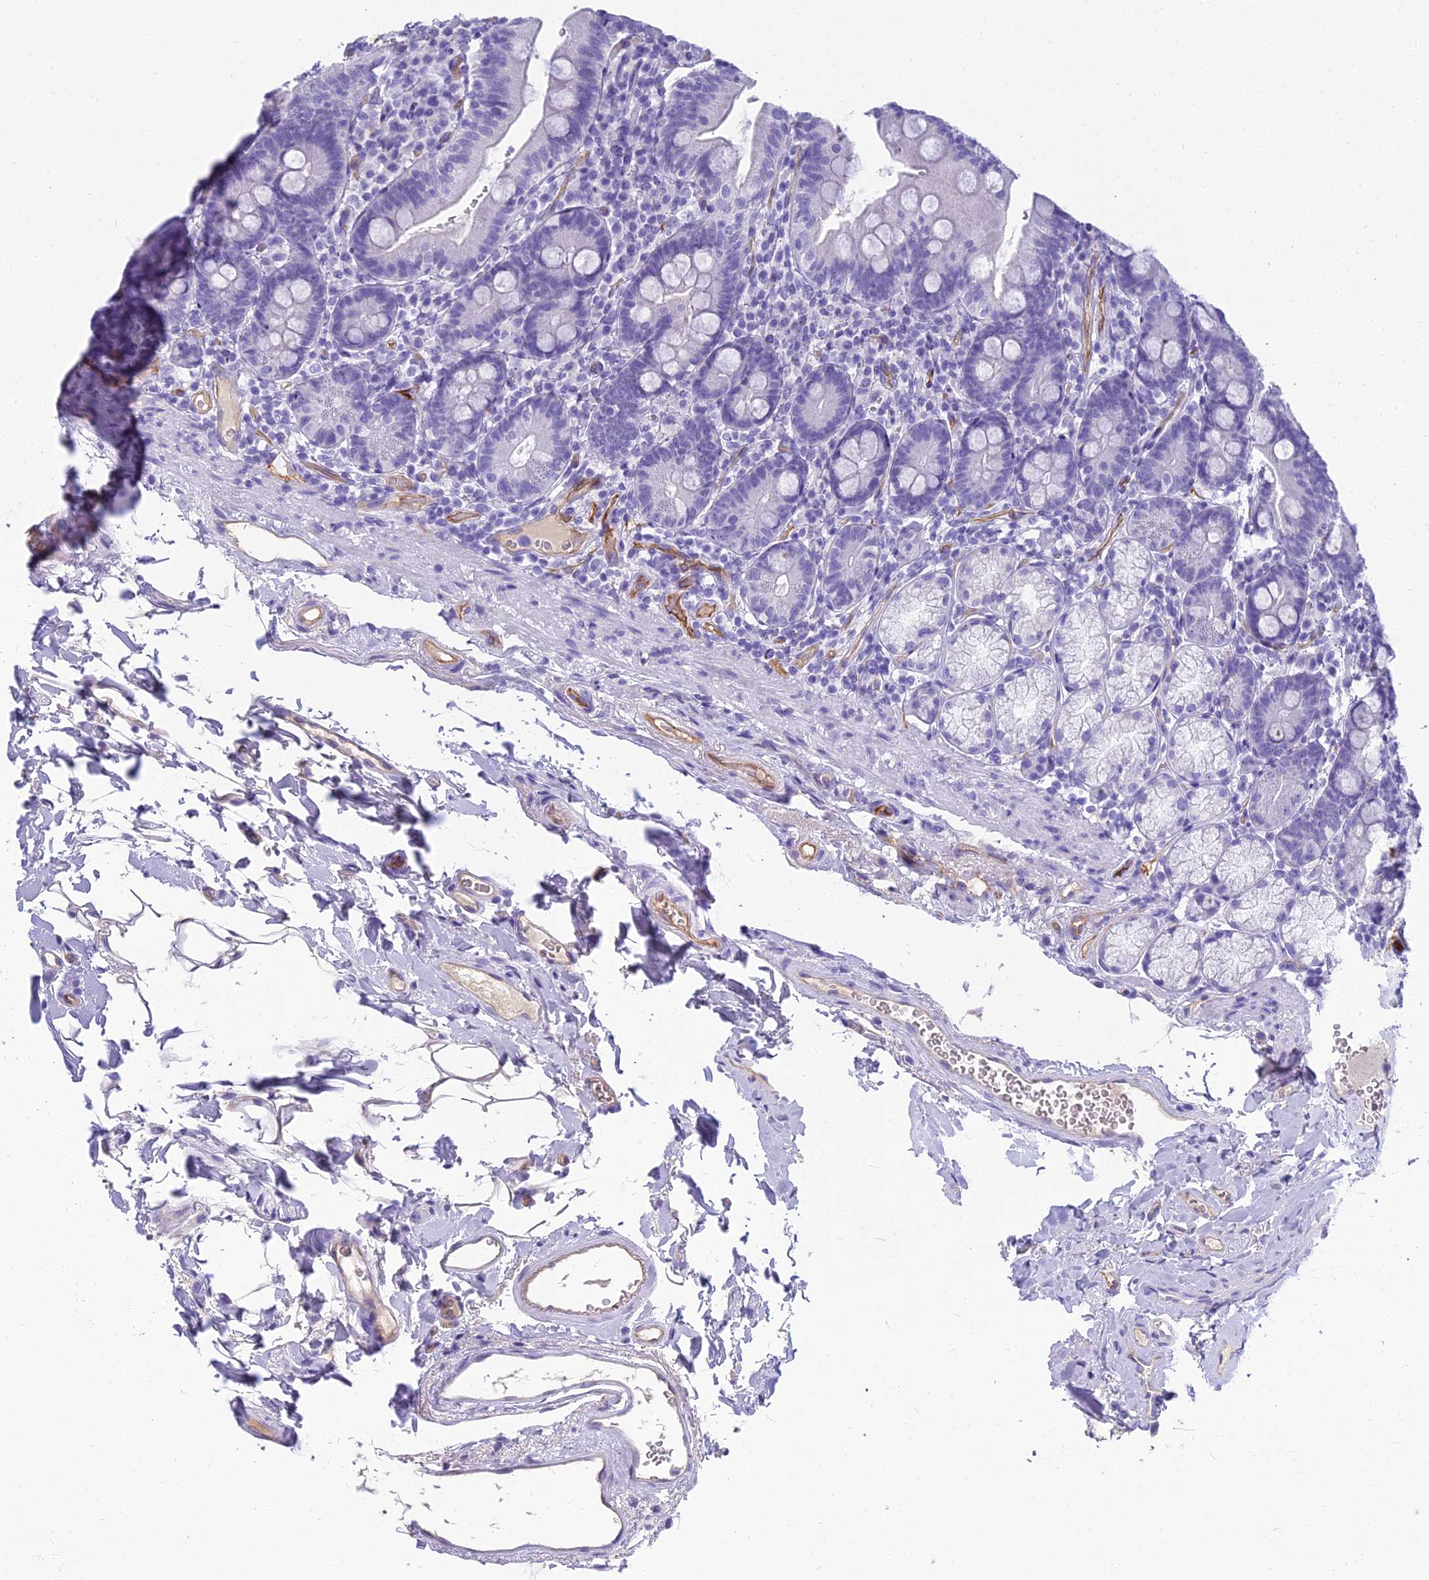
{"staining": {"intensity": "negative", "quantity": "none", "location": "none"}, "tissue": "duodenum", "cell_type": "Glandular cells", "image_type": "normal", "snomed": [{"axis": "morphology", "description": "Normal tissue, NOS"}, {"axis": "topography", "description": "Duodenum"}], "caption": "High power microscopy micrograph of an immunohistochemistry (IHC) image of benign duodenum, revealing no significant expression in glandular cells. Brightfield microscopy of immunohistochemistry (IHC) stained with DAB (3,3'-diaminobenzidine) (brown) and hematoxylin (blue), captured at high magnification.", "gene": "NINJ1", "patient": {"sex": "female", "age": 67}}